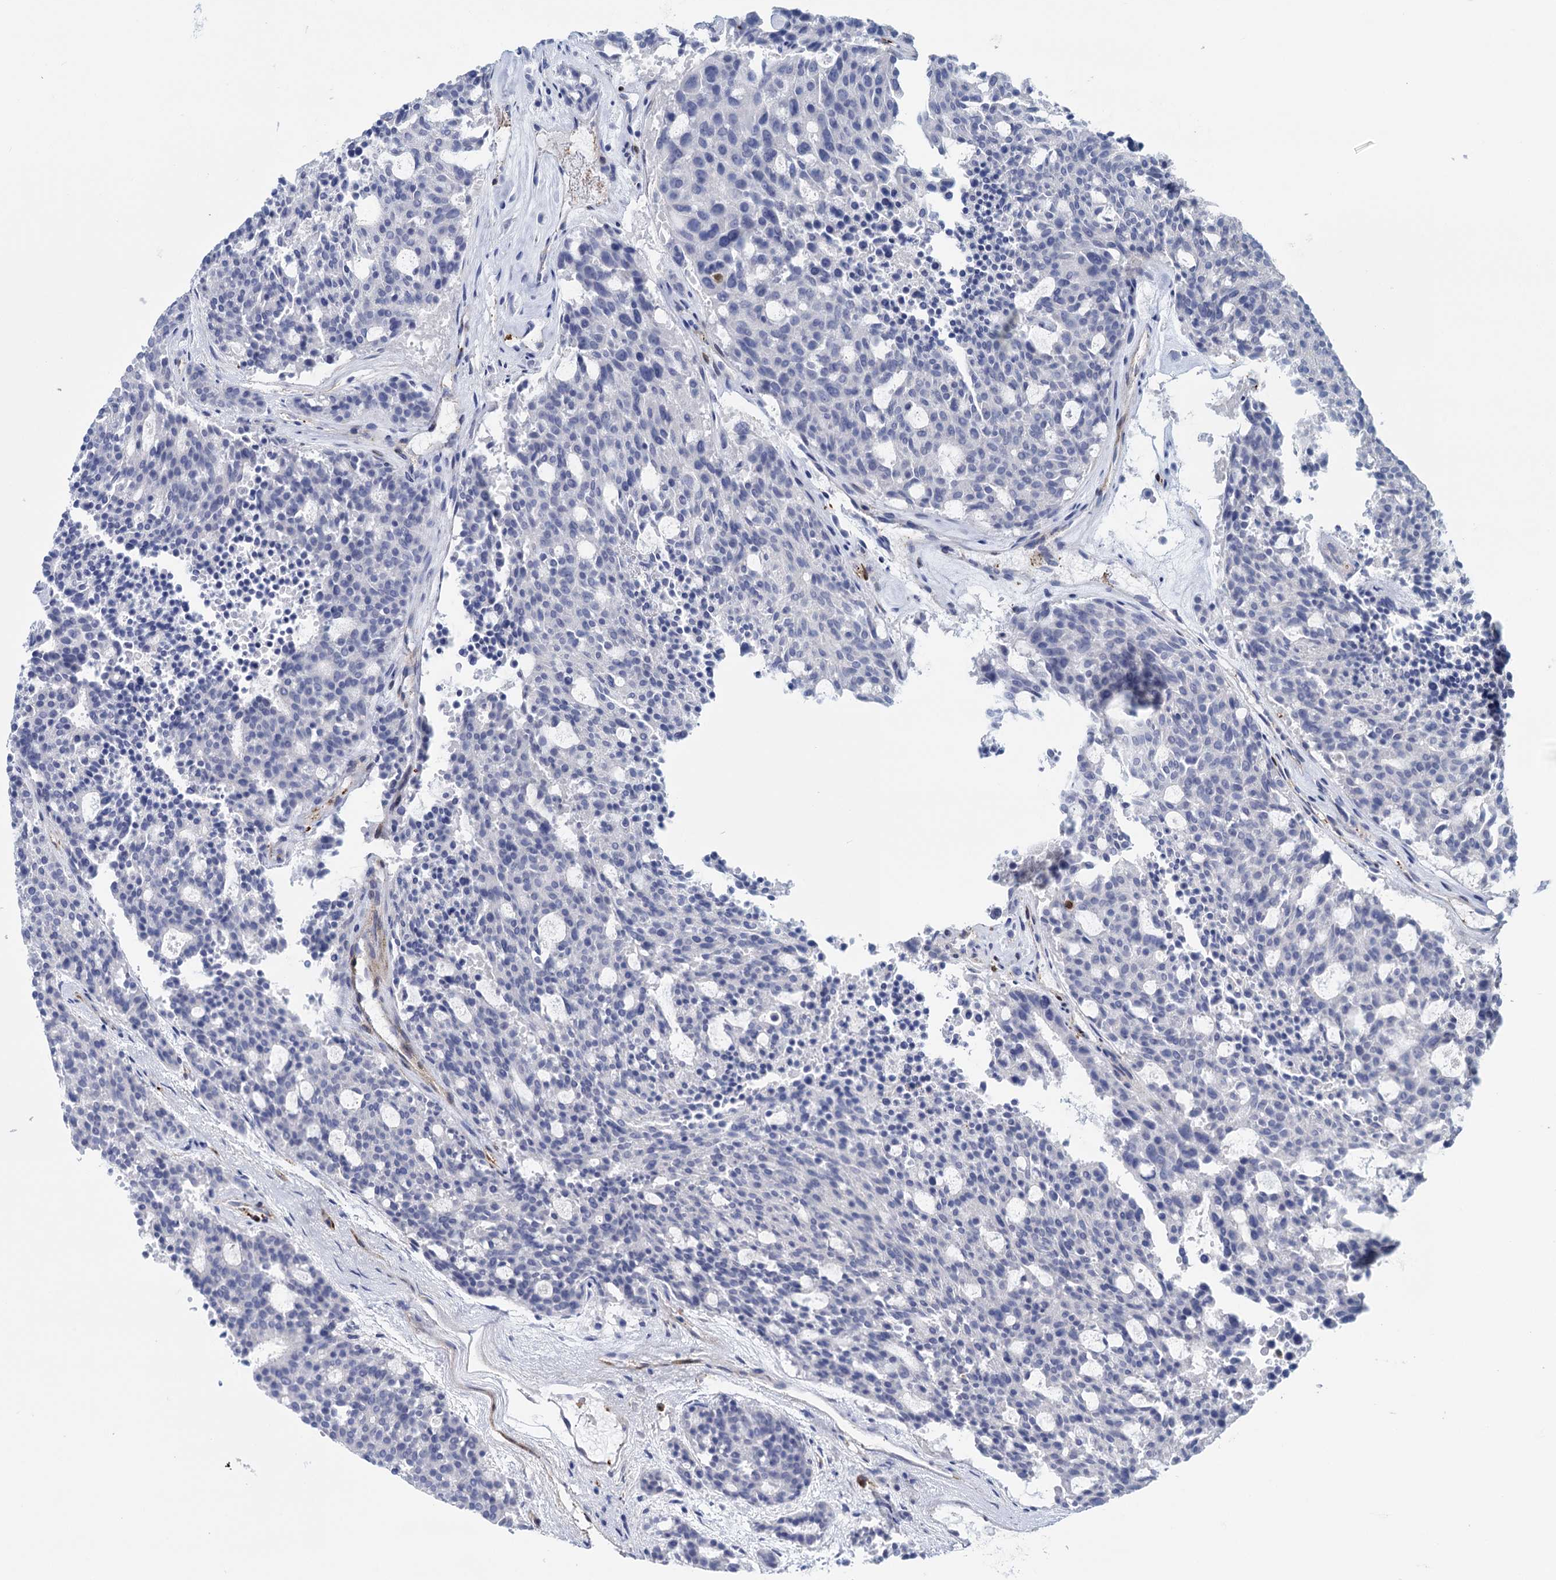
{"staining": {"intensity": "negative", "quantity": "none", "location": "none"}, "tissue": "carcinoid", "cell_type": "Tumor cells", "image_type": "cancer", "snomed": [{"axis": "morphology", "description": "Carcinoid, malignant, NOS"}, {"axis": "topography", "description": "Pancreas"}], "caption": "High power microscopy histopathology image of an immunohistochemistry (IHC) photomicrograph of carcinoid, revealing no significant positivity in tumor cells.", "gene": "SNCG", "patient": {"sex": "female", "age": 54}}